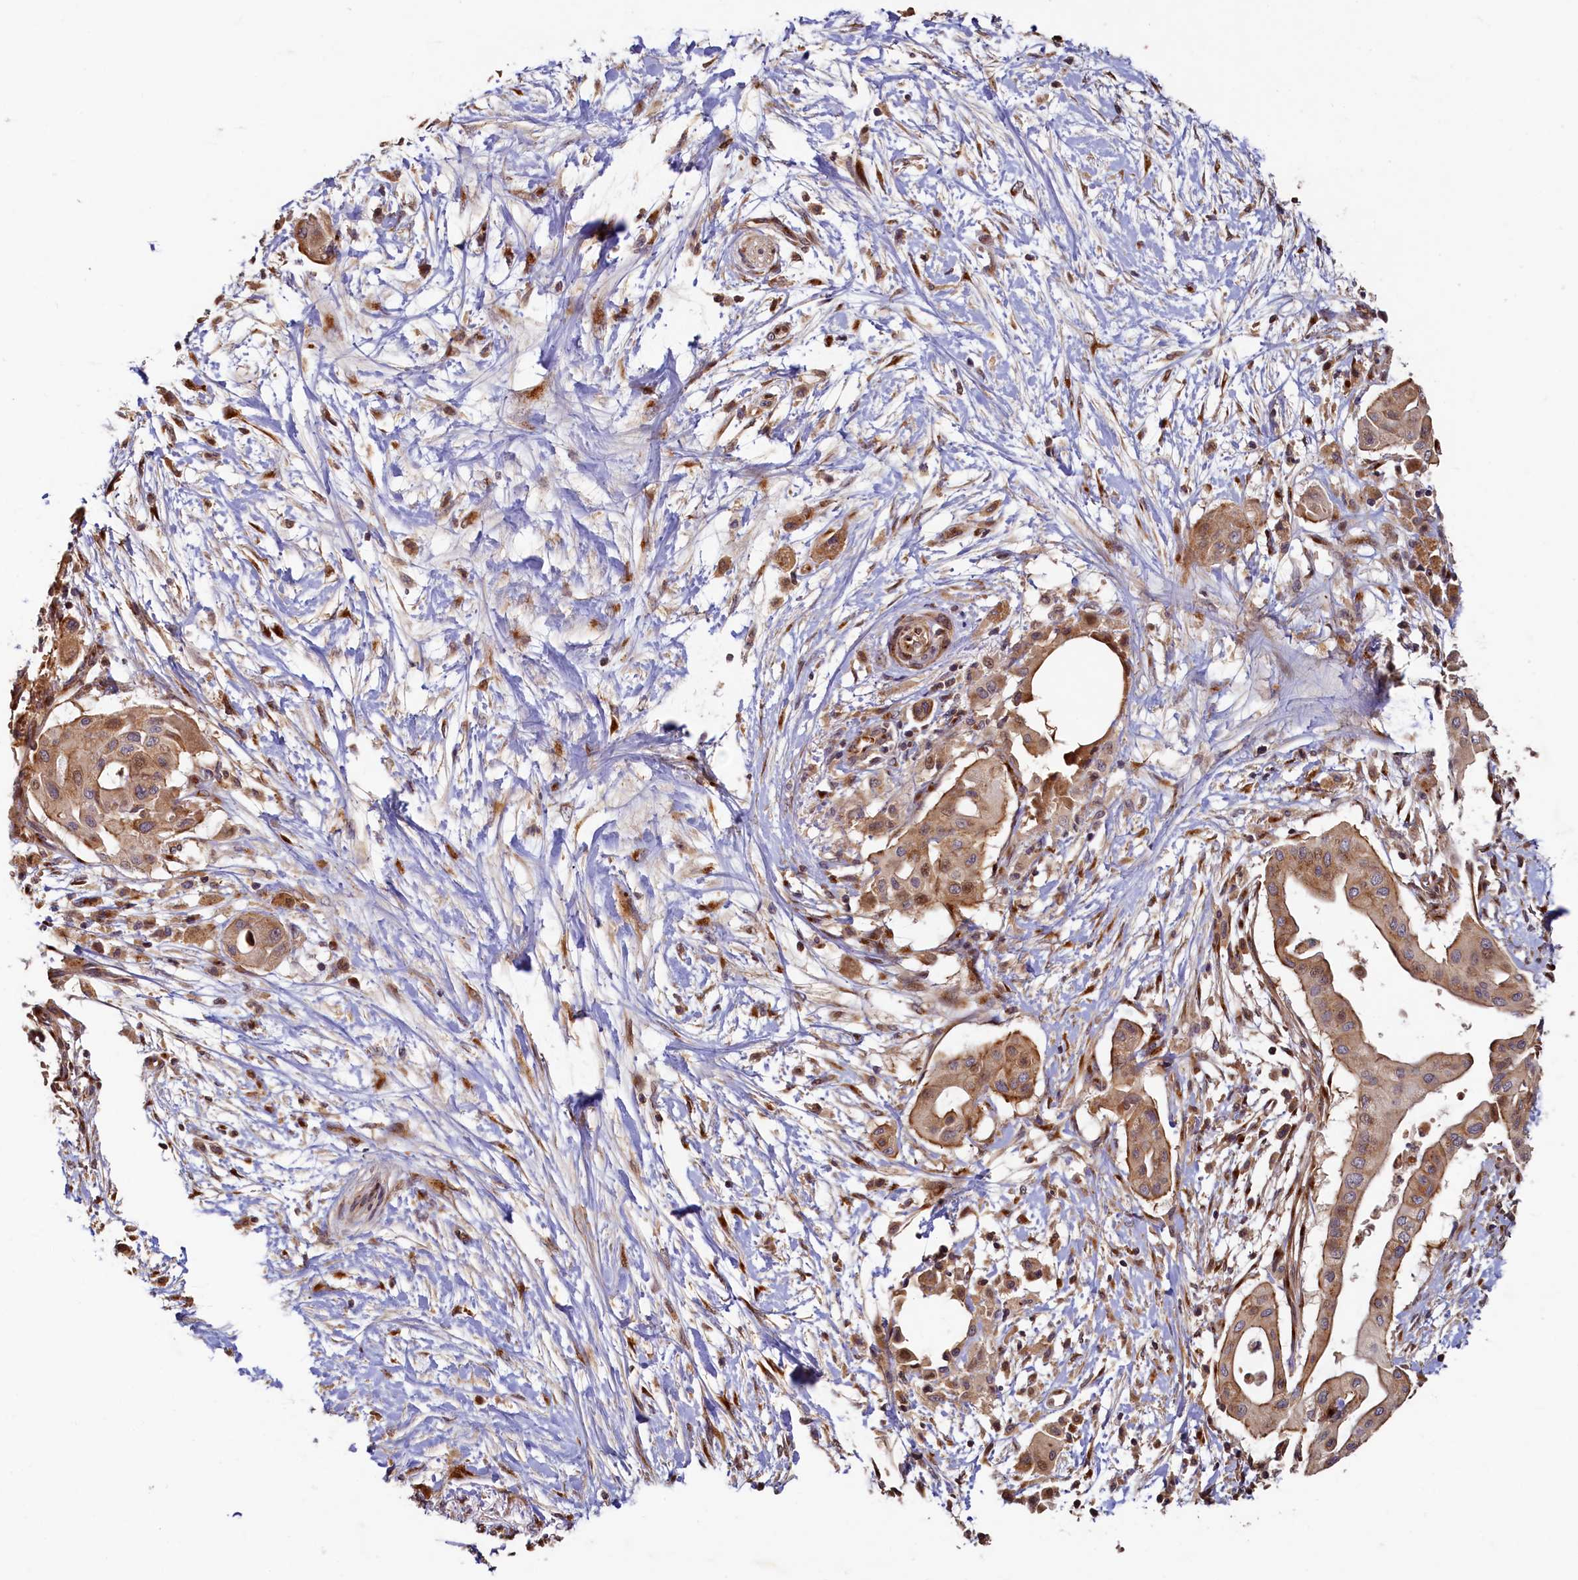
{"staining": {"intensity": "moderate", "quantity": ">75%", "location": "cytoplasmic/membranous"}, "tissue": "pancreatic cancer", "cell_type": "Tumor cells", "image_type": "cancer", "snomed": [{"axis": "morphology", "description": "Adenocarcinoma, NOS"}, {"axis": "topography", "description": "Pancreas"}], "caption": "Protein staining of adenocarcinoma (pancreatic) tissue demonstrates moderate cytoplasmic/membranous positivity in about >75% of tumor cells.", "gene": "TMEM181", "patient": {"sex": "male", "age": 68}}